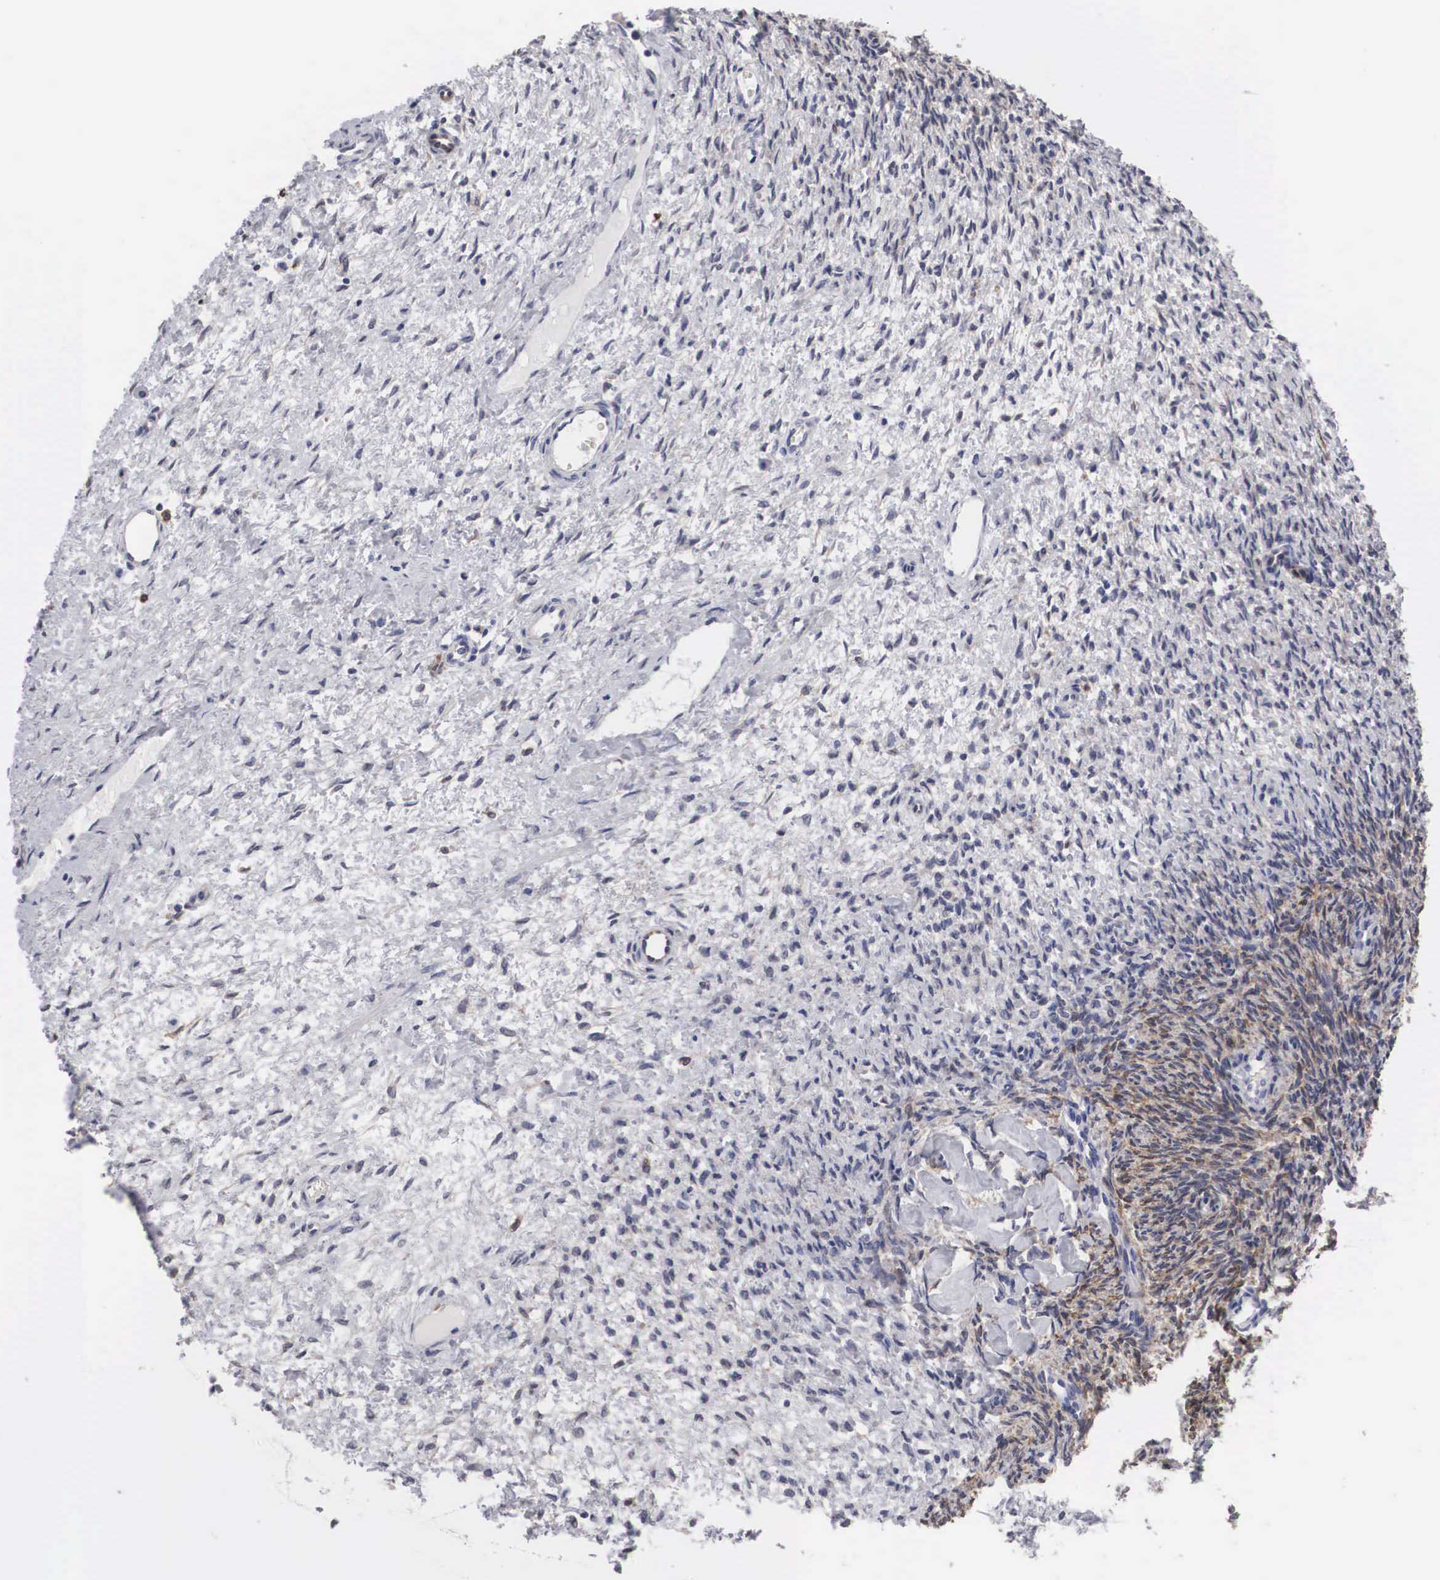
{"staining": {"intensity": "weak", "quantity": "<25%", "location": "cytoplasmic/membranous"}, "tissue": "ovary", "cell_type": "Ovarian stroma cells", "image_type": "normal", "snomed": [{"axis": "morphology", "description": "Normal tissue, NOS"}, {"axis": "topography", "description": "Ovary"}], "caption": "Benign ovary was stained to show a protein in brown. There is no significant positivity in ovarian stroma cells. Nuclei are stained in blue.", "gene": "HMOX1", "patient": {"sex": "female", "age": 32}}